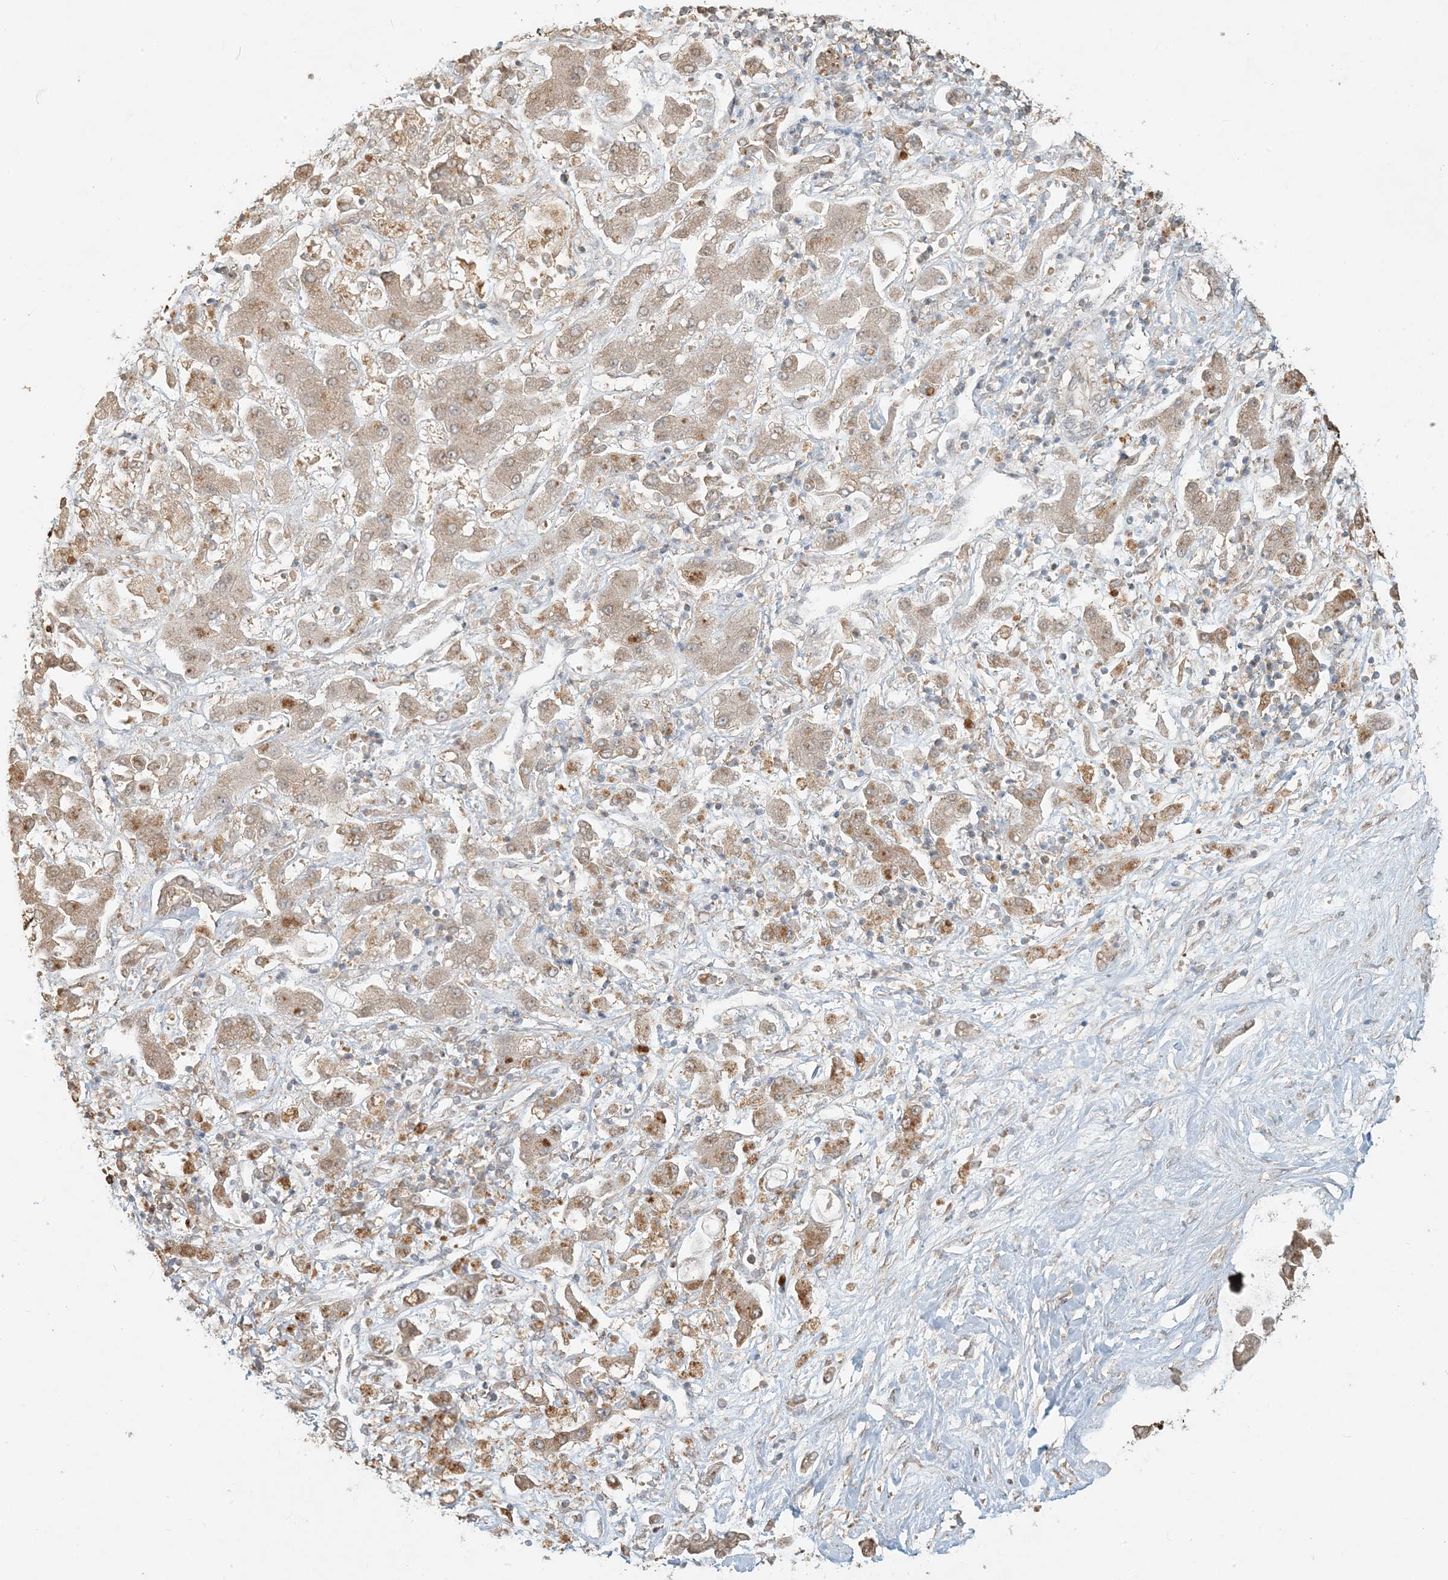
{"staining": {"intensity": "moderate", "quantity": ">75%", "location": "cytoplasmic/membranous,nuclear"}, "tissue": "liver cancer", "cell_type": "Tumor cells", "image_type": "cancer", "snomed": [{"axis": "morphology", "description": "Cholangiocarcinoma"}, {"axis": "topography", "description": "Liver"}], "caption": "Tumor cells demonstrate medium levels of moderate cytoplasmic/membranous and nuclear expression in about >75% of cells in human liver cancer.", "gene": "MCOLN1", "patient": {"sex": "male", "age": 50}}